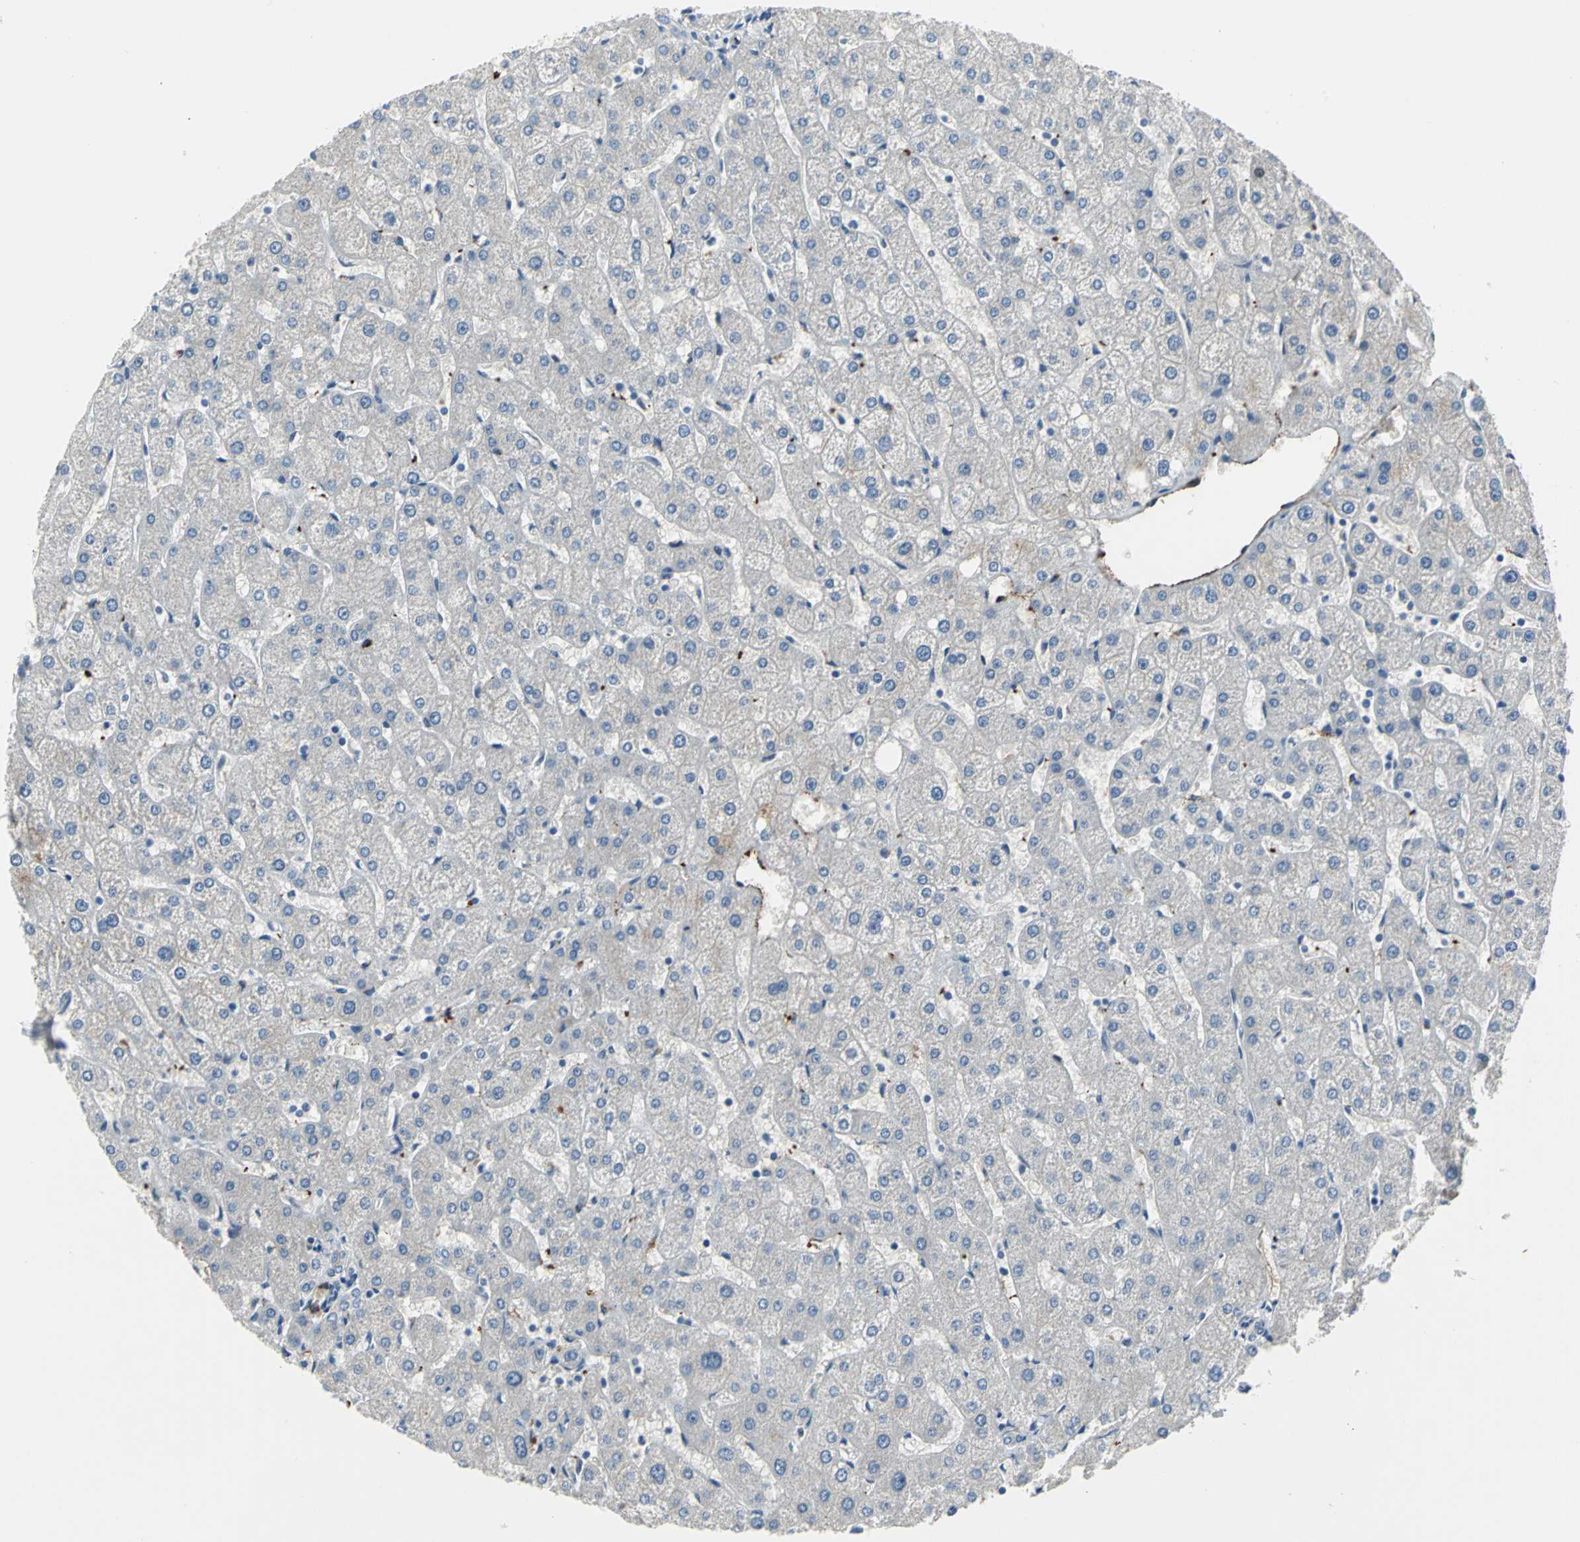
{"staining": {"intensity": "moderate", "quantity": "25%-75%", "location": "cytoplasmic/membranous"}, "tissue": "liver", "cell_type": "Cholangiocytes", "image_type": "normal", "snomed": [{"axis": "morphology", "description": "Normal tissue, NOS"}, {"axis": "topography", "description": "Liver"}], "caption": "The micrograph demonstrates immunohistochemical staining of normal liver. There is moderate cytoplasmic/membranous staining is present in about 25%-75% of cholangiocytes.", "gene": "SELP", "patient": {"sex": "male", "age": 67}}